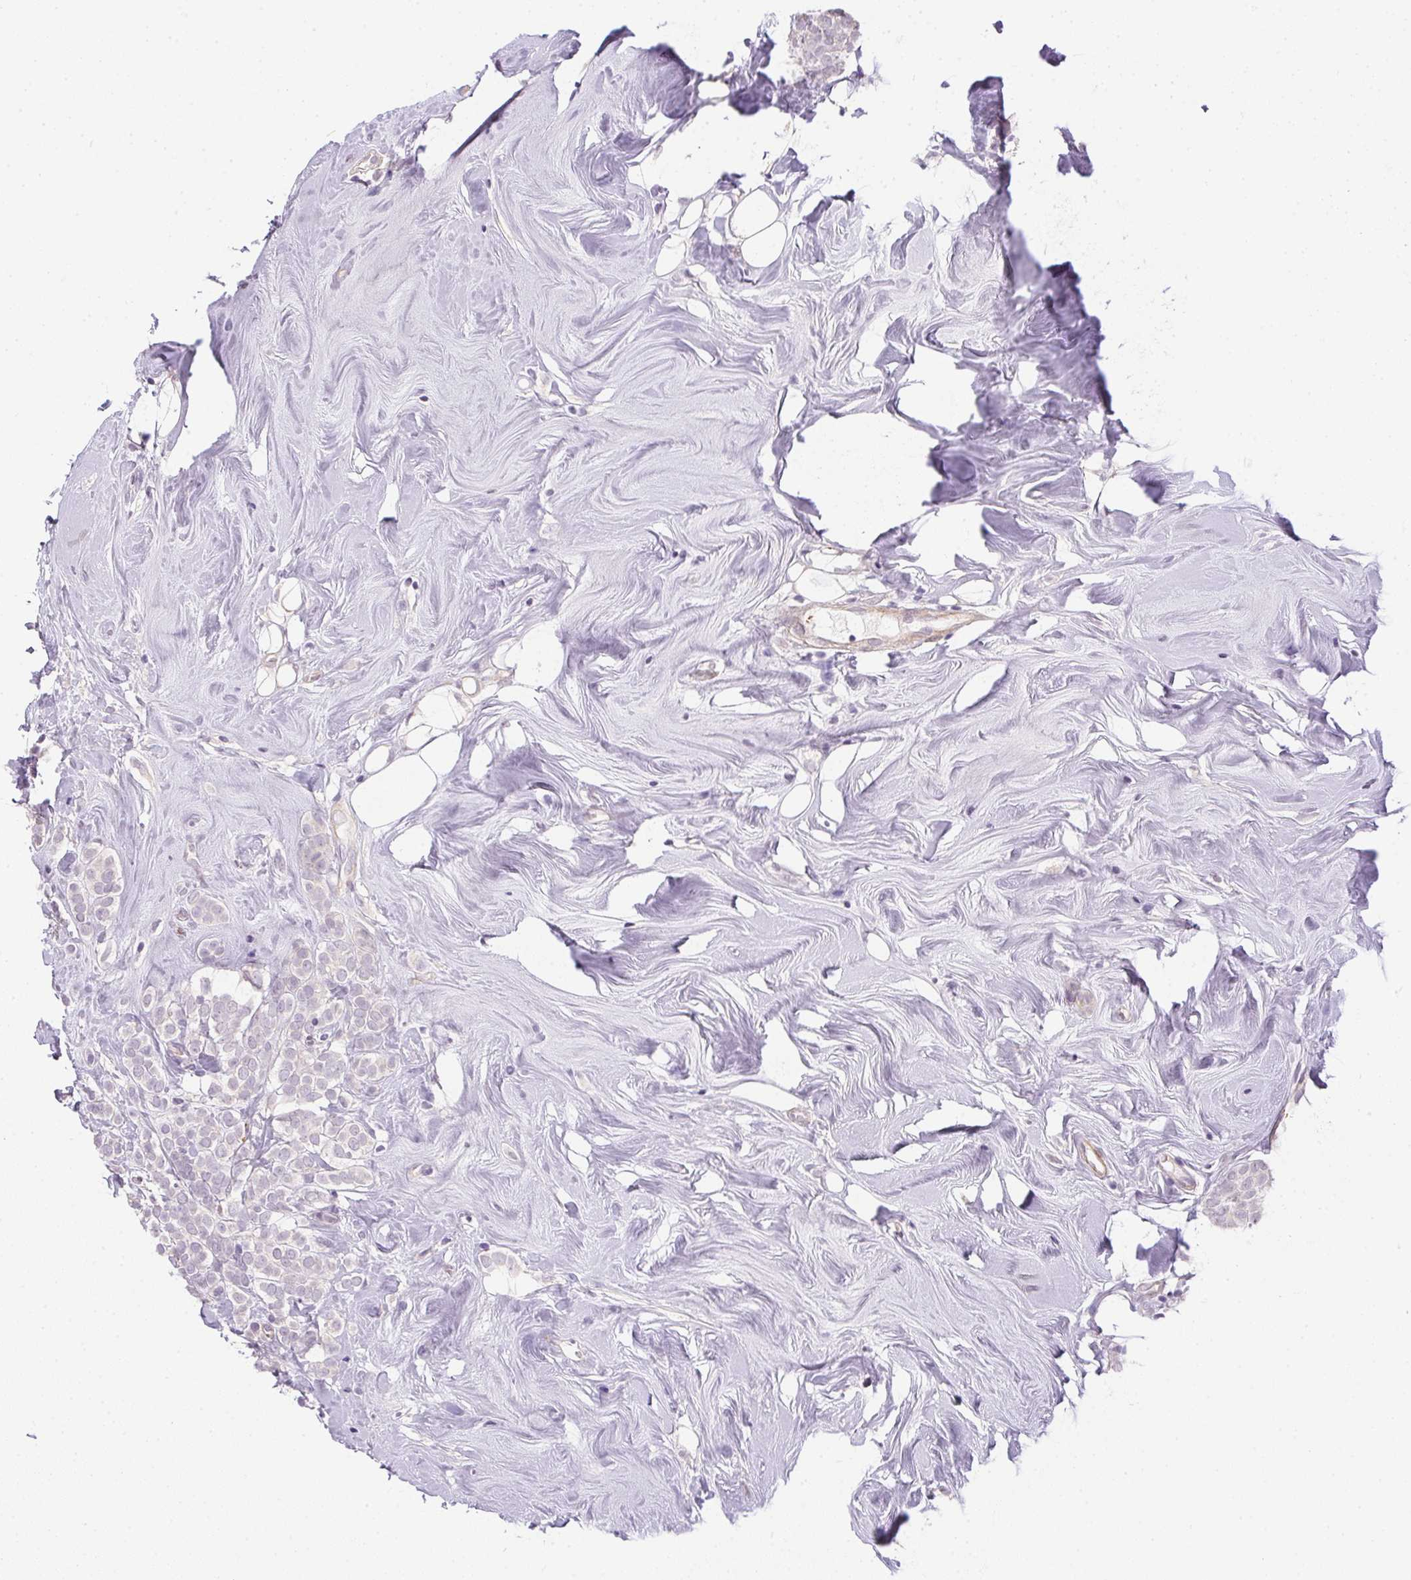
{"staining": {"intensity": "negative", "quantity": "none", "location": "none"}, "tissue": "breast cancer", "cell_type": "Tumor cells", "image_type": "cancer", "snomed": [{"axis": "morphology", "description": "Lobular carcinoma"}, {"axis": "topography", "description": "Breast"}], "caption": "Immunohistochemistry (IHC) of human breast lobular carcinoma exhibits no positivity in tumor cells. Nuclei are stained in blue.", "gene": "PRL", "patient": {"sex": "female", "age": 49}}